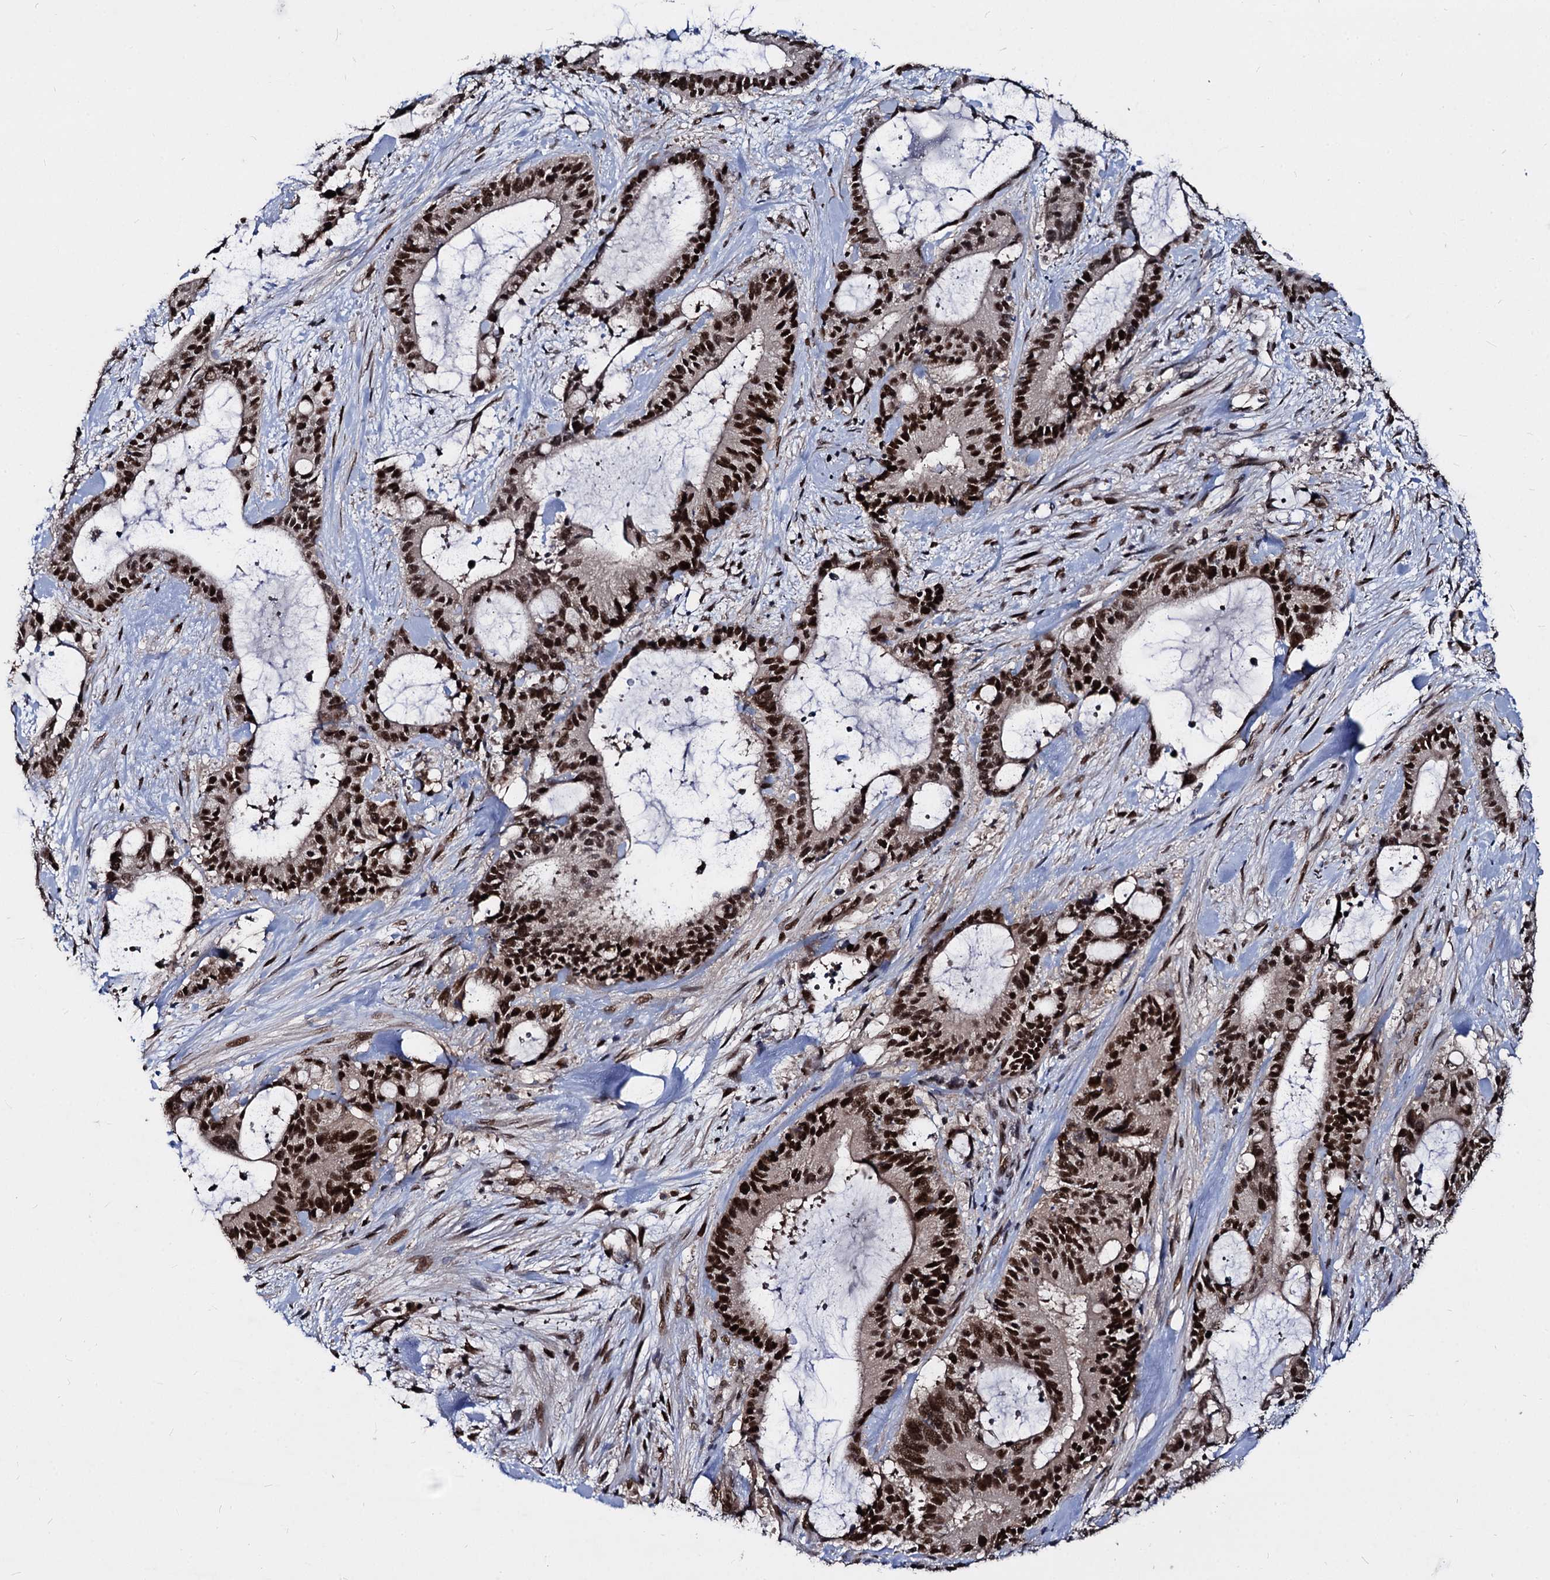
{"staining": {"intensity": "strong", "quantity": ">75%", "location": "nuclear"}, "tissue": "liver cancer", "cell_type": "Tumor cells", "image_type": "cancer", "snomed": [{"axis": "morphology", "description": "Normal tissue, NOS"}, {"axis": "morphology", "description": "Cholangiocarcinoma"}, {"axis": "topography", "description": "Liver"}, {"axis": "topography", "description": "Peripheral nerve tissue"}], "caption": "Immunohistochemical staining of human liver cancer exhibits strong nuclear protein staining in about >75% of tumor cells. The staining is performed using DAB (3,3'-diaminobenzidine) brown chromogen to label protein expression. The nuclei are counter-stained blue using hematoxylin.", "gene": "GALNT11", "patient": {"sex": "female", "age": 73}}